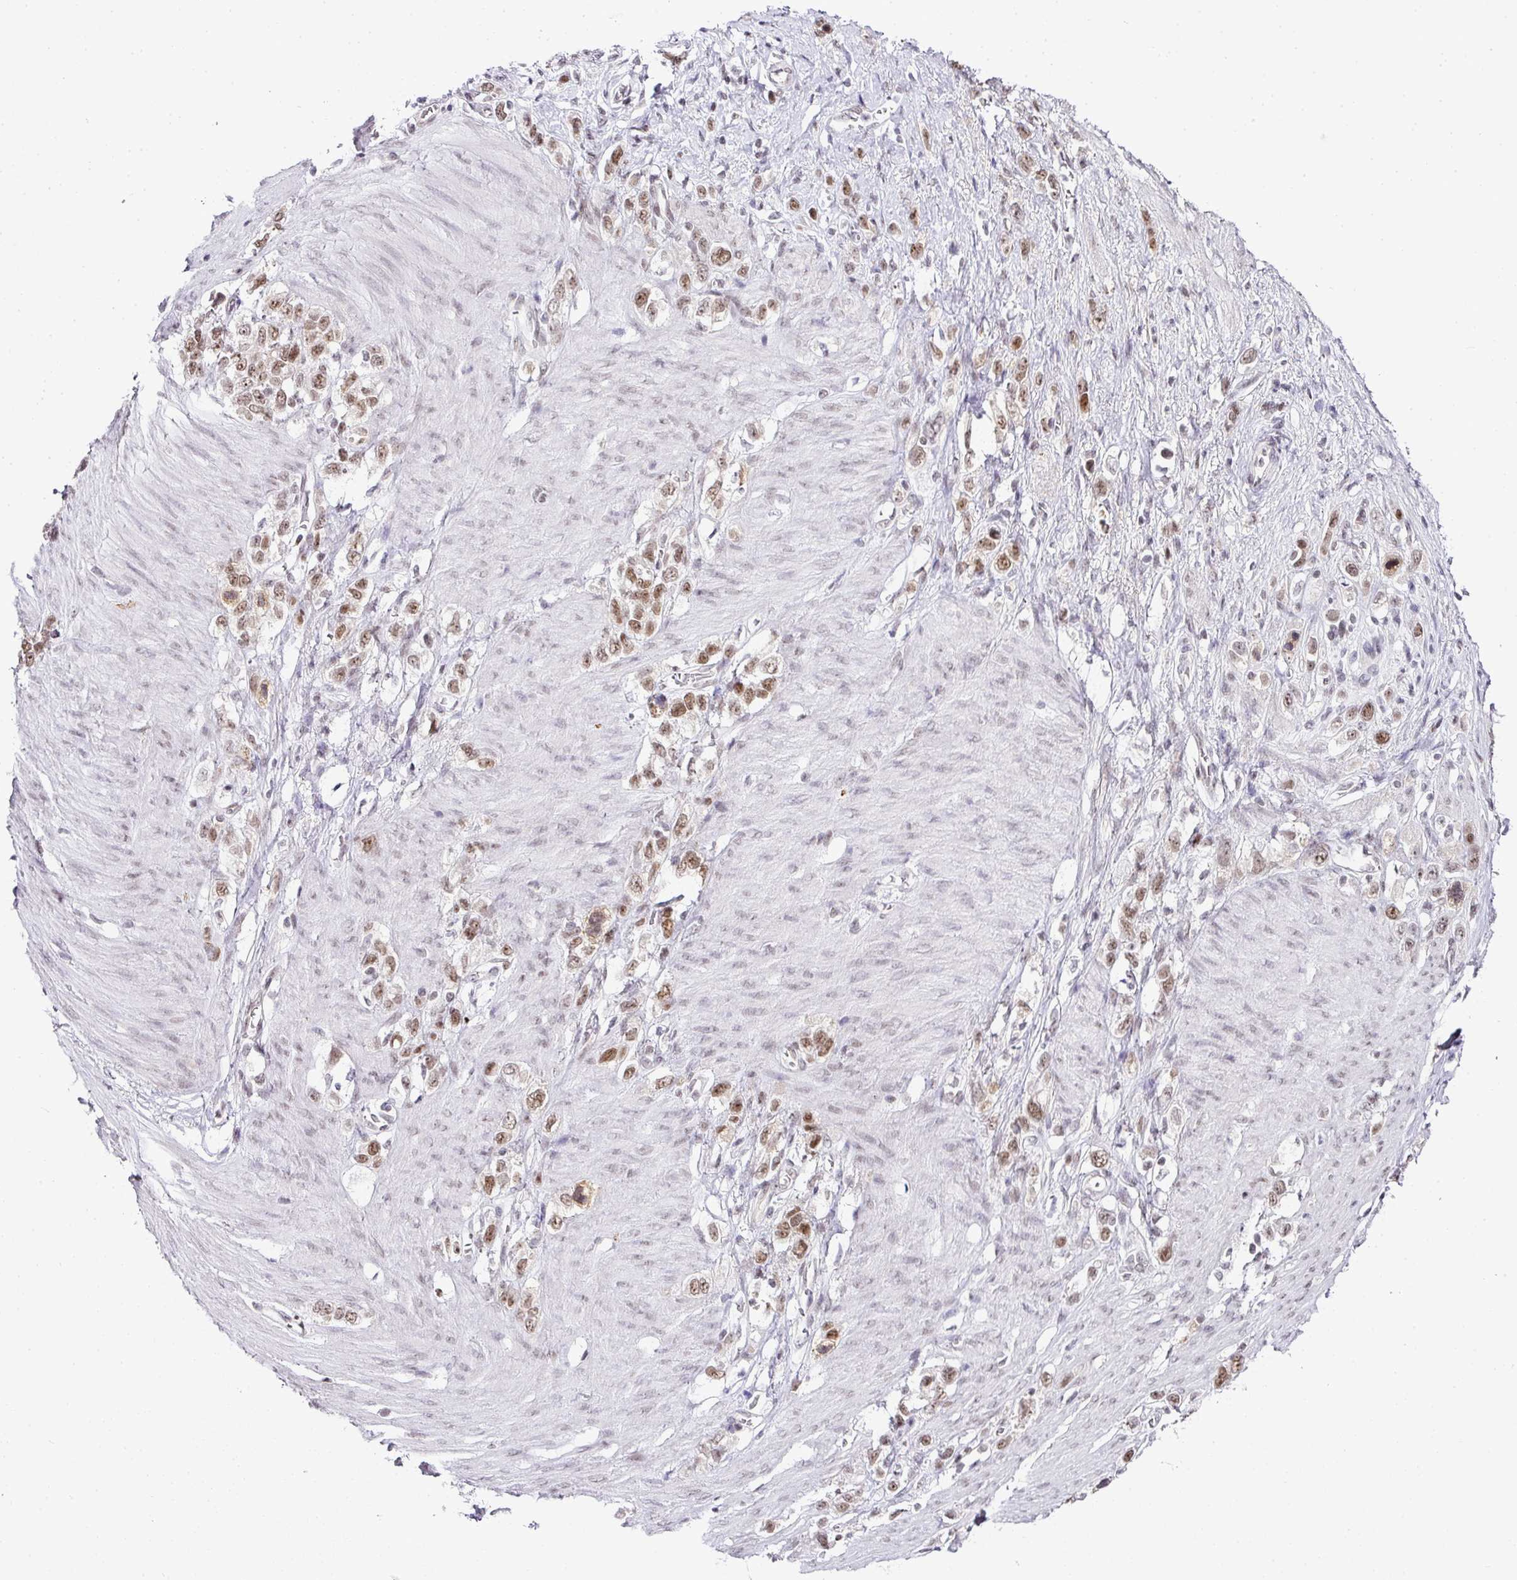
{"staining": {"intensity": "moderate", "quantity": ">75%", "location": "nuclear"}, "tissue": "stomach cancer", "cell_type": "Tumor cells", "image_type": "cancer", "snomed": [{"axis": "morphology", "description": "Adenocarcinoma, NOS"}, {"axis": "topography", "description": "Stomach"}], "caption": "A photomicrograph showing moderate nuclear positivity in about >75% of tumor cells in stomach adenocarcinoma, as visualized by brown immunohistochemical staining.", "gene": "FAM32A", "patient": {"sex": "female", "age": 65}}